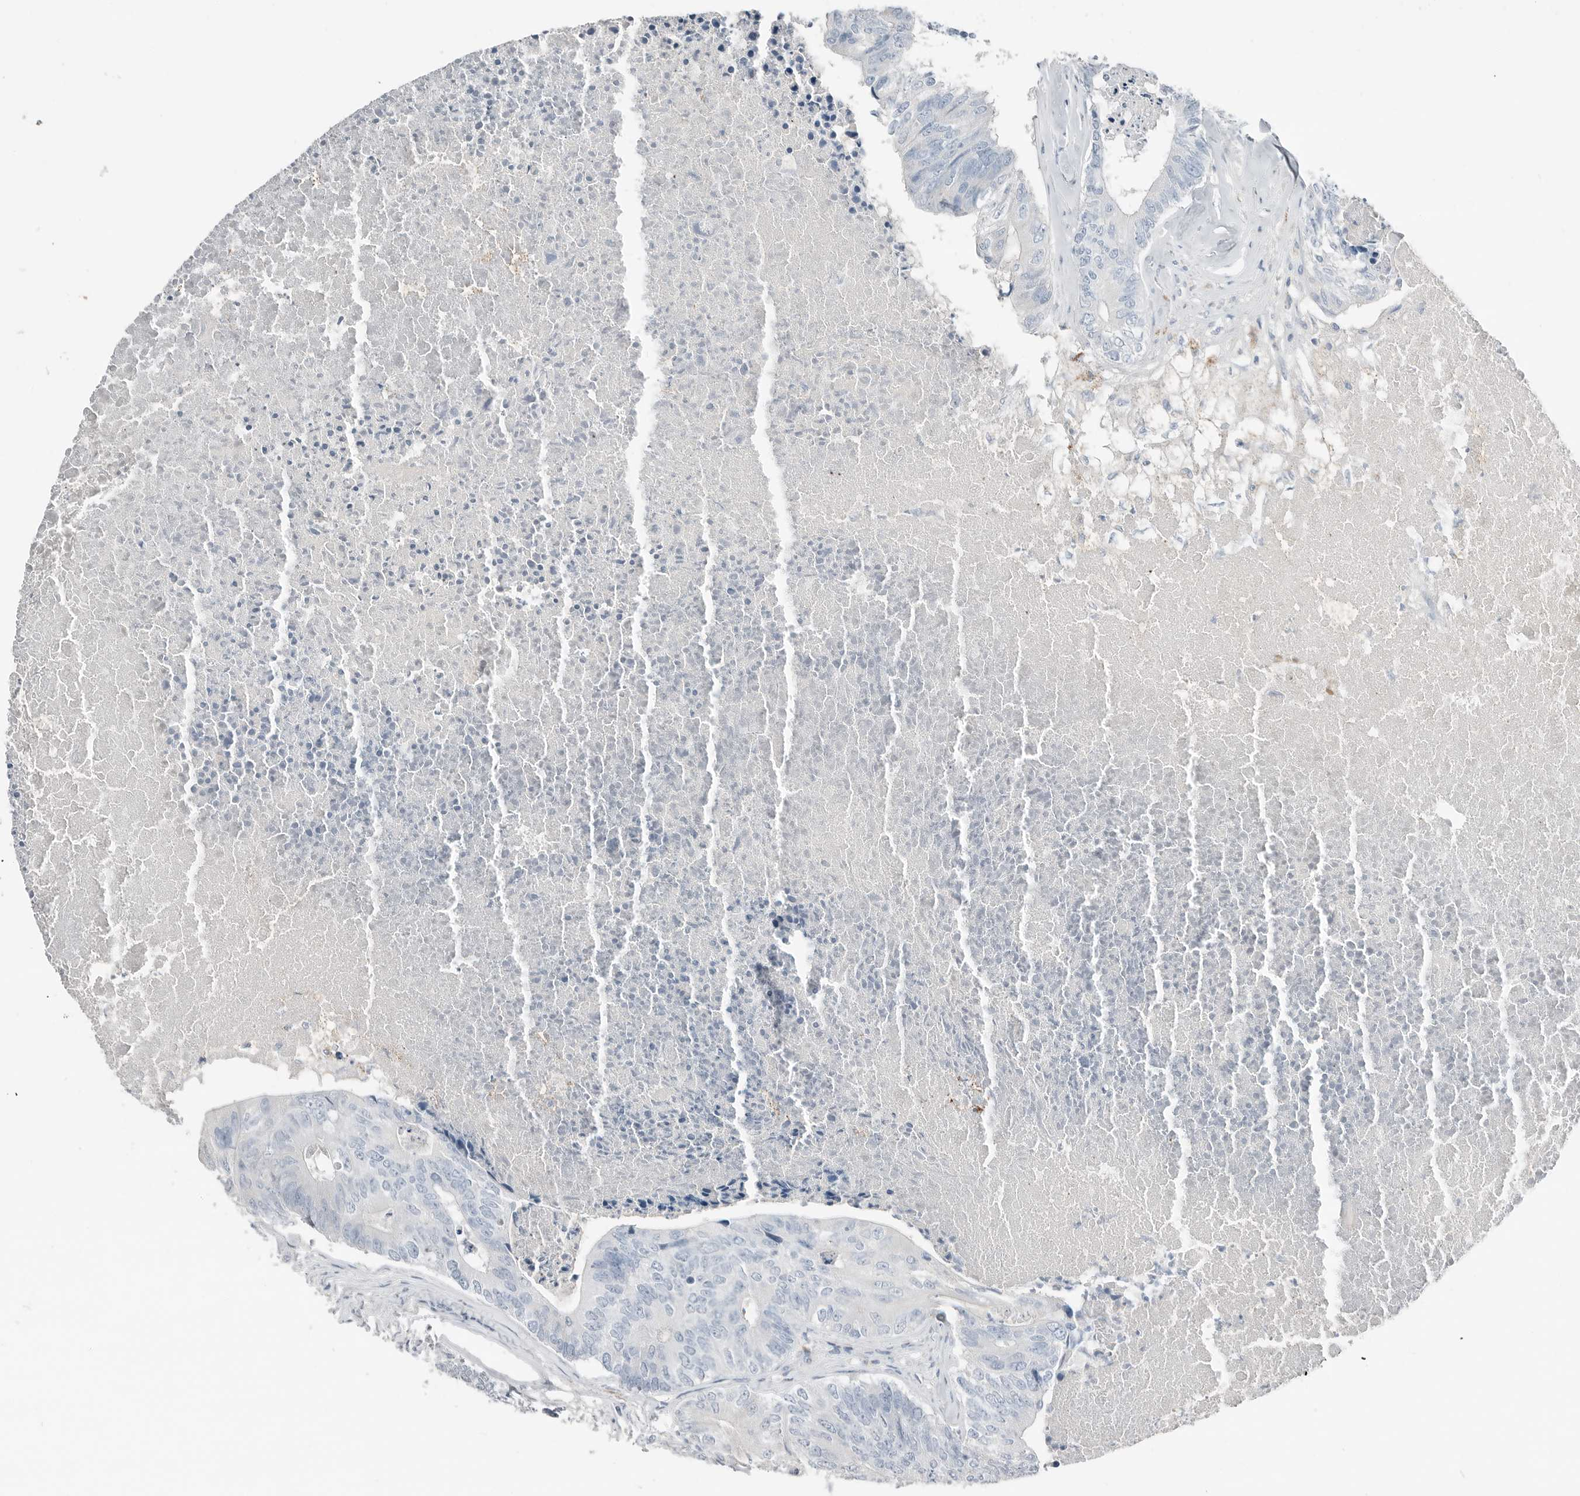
{"staining": {"intensity": "negative", "quantity": "none", "location": "none"}, "tissue": "colorectal cancer", "cell_type": "Tumor cells", "image_type": "cancer", "snomed": [{"axis": "morphology", "description": "Adenocarcinoma, NOS"}, {"axis": "topography", "description": "Colon"}], "caption": "DAB (3,3'-diaminobenzidine) immunohistochemical staining of colorectal cancer exhibits no significant staining in tumor cells.", "gene": "SERPINB7", "patient": {"sex": "female", "age": 67}}